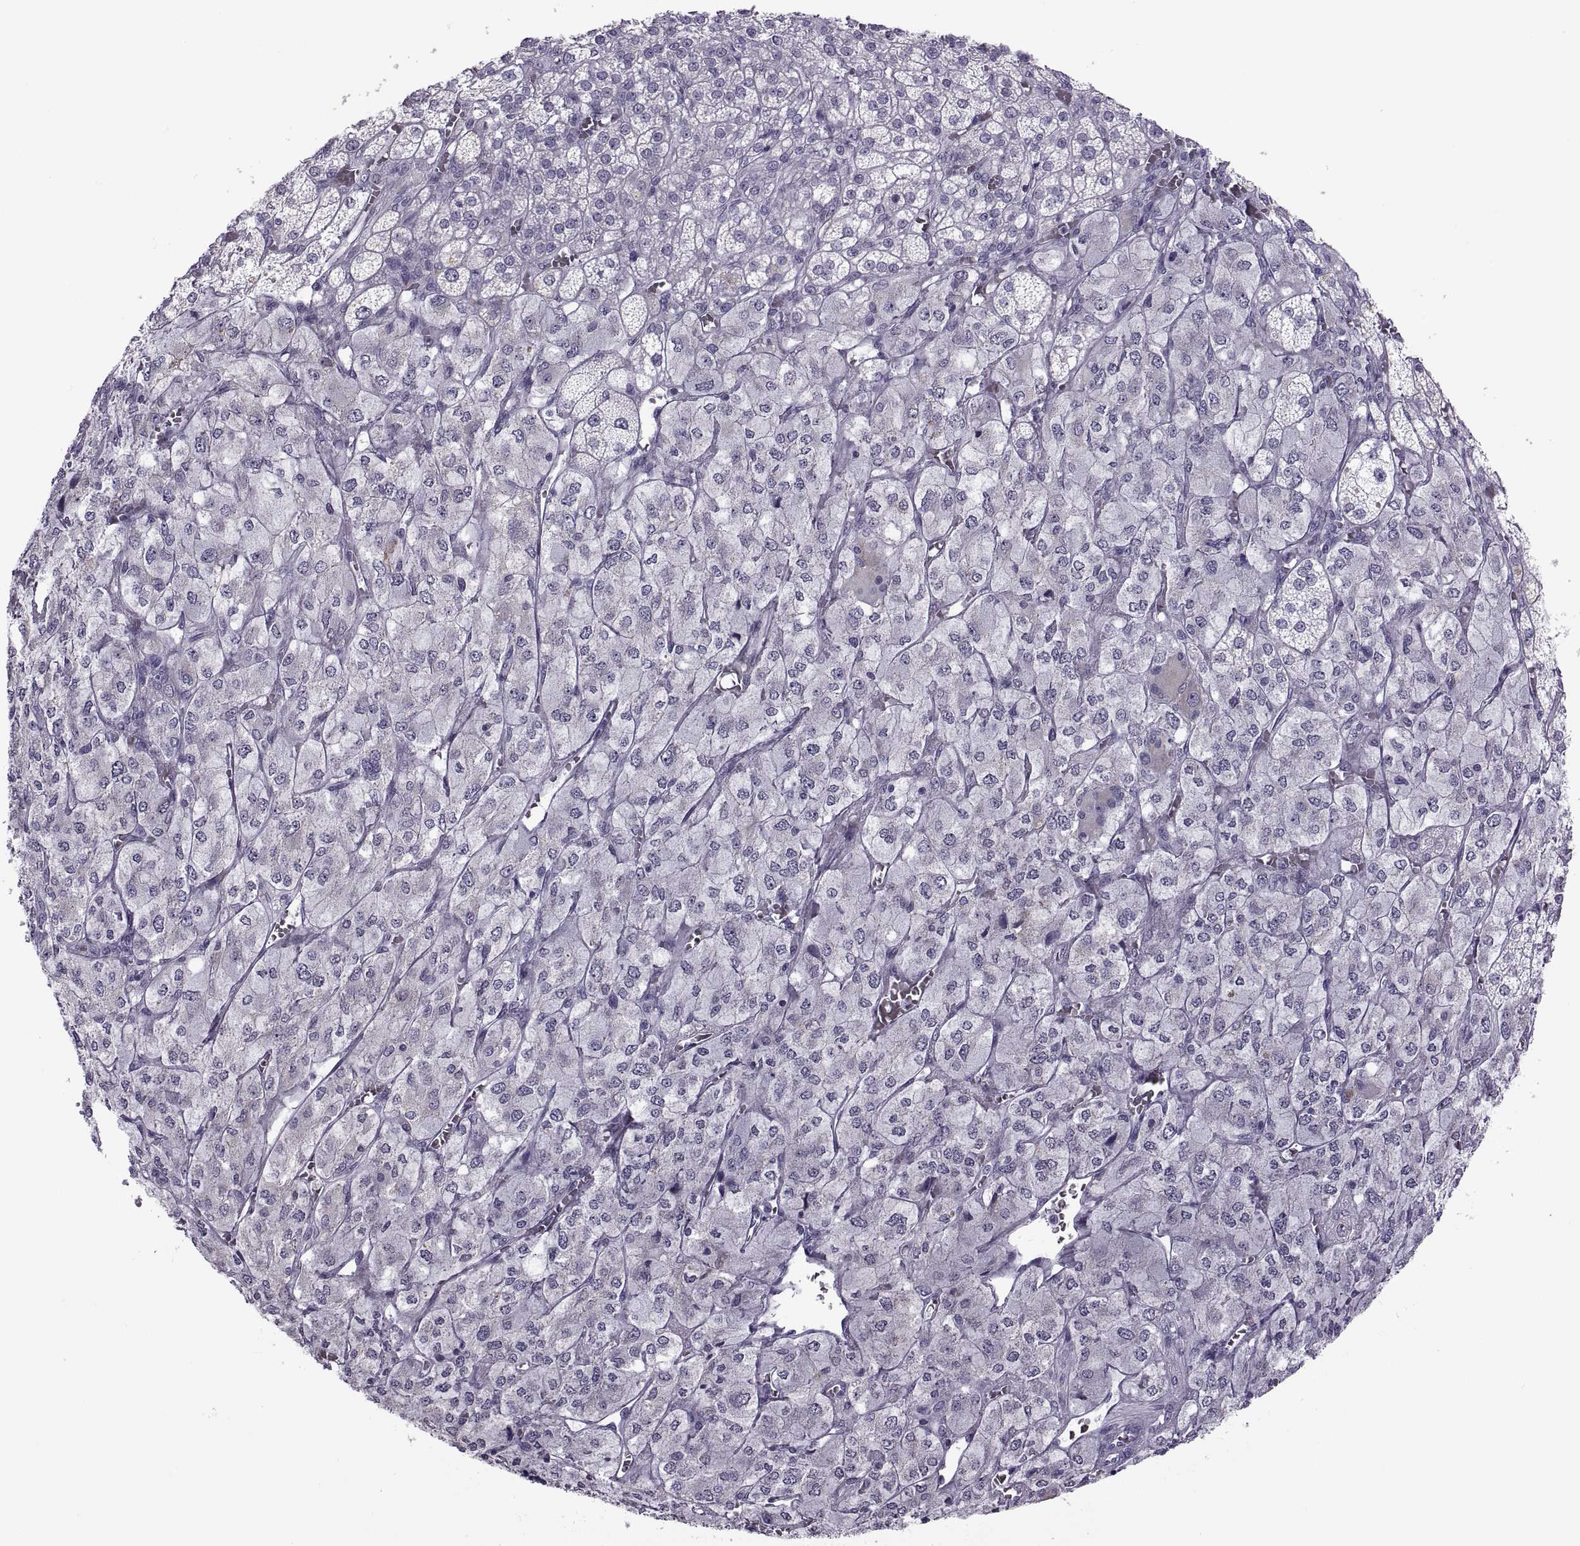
{"staining": {"intensity": "weak", "quantity": "<25%", "location": "cytoplasmic/membranous"}, "tissue": "adrenal gland", "cell_type": "Glandular cells", "image_type": "normal", "snomed": [{"axis": "morphology", "description": "Normal tissue, NOS"}, {"axis": "topography", "description": "Adrenal gland"}], "caption": "Adrenal gland stained for a protein using immunohistochemistry (IHC) reveals no expression glandular cells.", "gene": "ASIC2", "patient": {"sex": "female", "age": 60}}